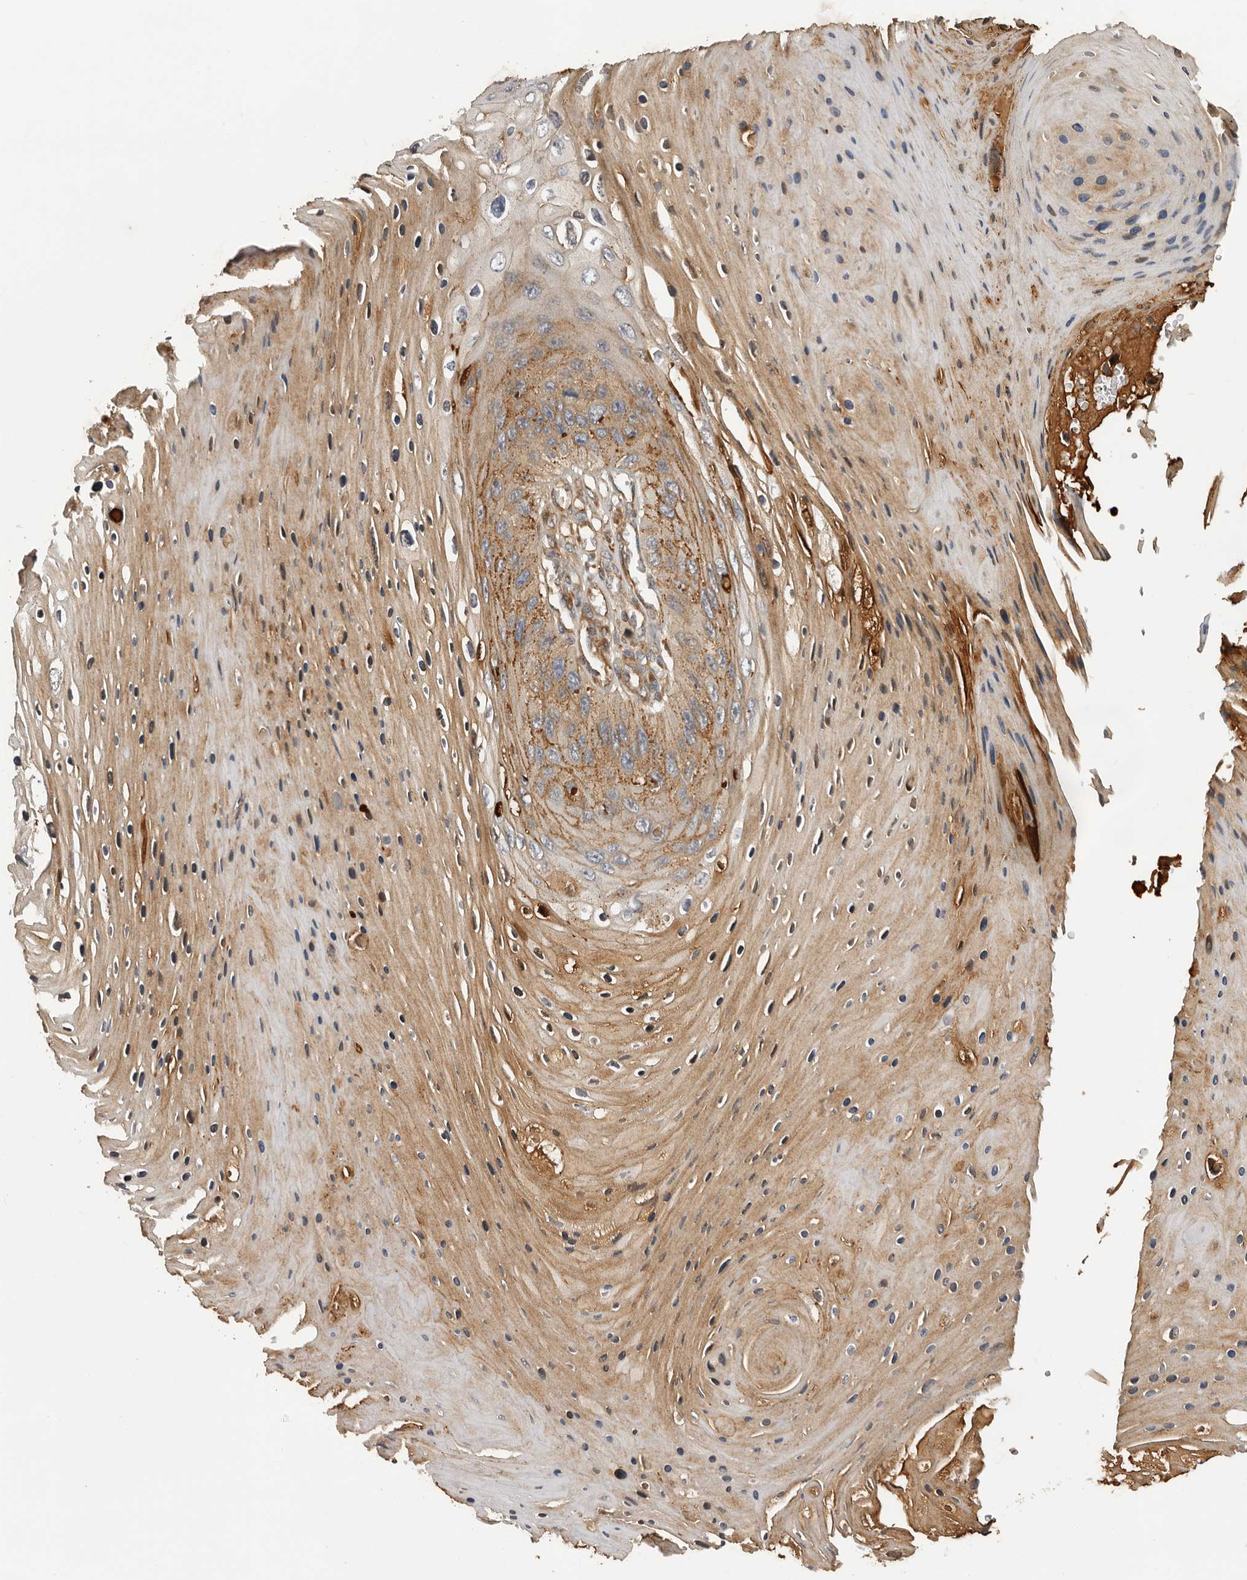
{"staining": {"intensity": "moderate", "quantity": ">75%", "location": "cytoplasmic/membranous"}, "tissue": "skin cancer", "cell_type": "Tumor cells", "image_type": "cancer", "snomed": [{"axis": "morphology", "description": "Squamous cell carcinoma, NOS"}, {"axis": "topography", "description": "Skin"}], "caption": "Skin squamous cell carcinoma was stained to show a protein in brown. There is medium levels of moderate cytoplasmic/membranous staining in approximately >75% of tumor cells. (DAB (3,3'-diaminobenzidine) = brown stain, brightfield microscopy at high magnification).", "gene": "RNF157", "patient": {"sex": "female", "age": 88}}